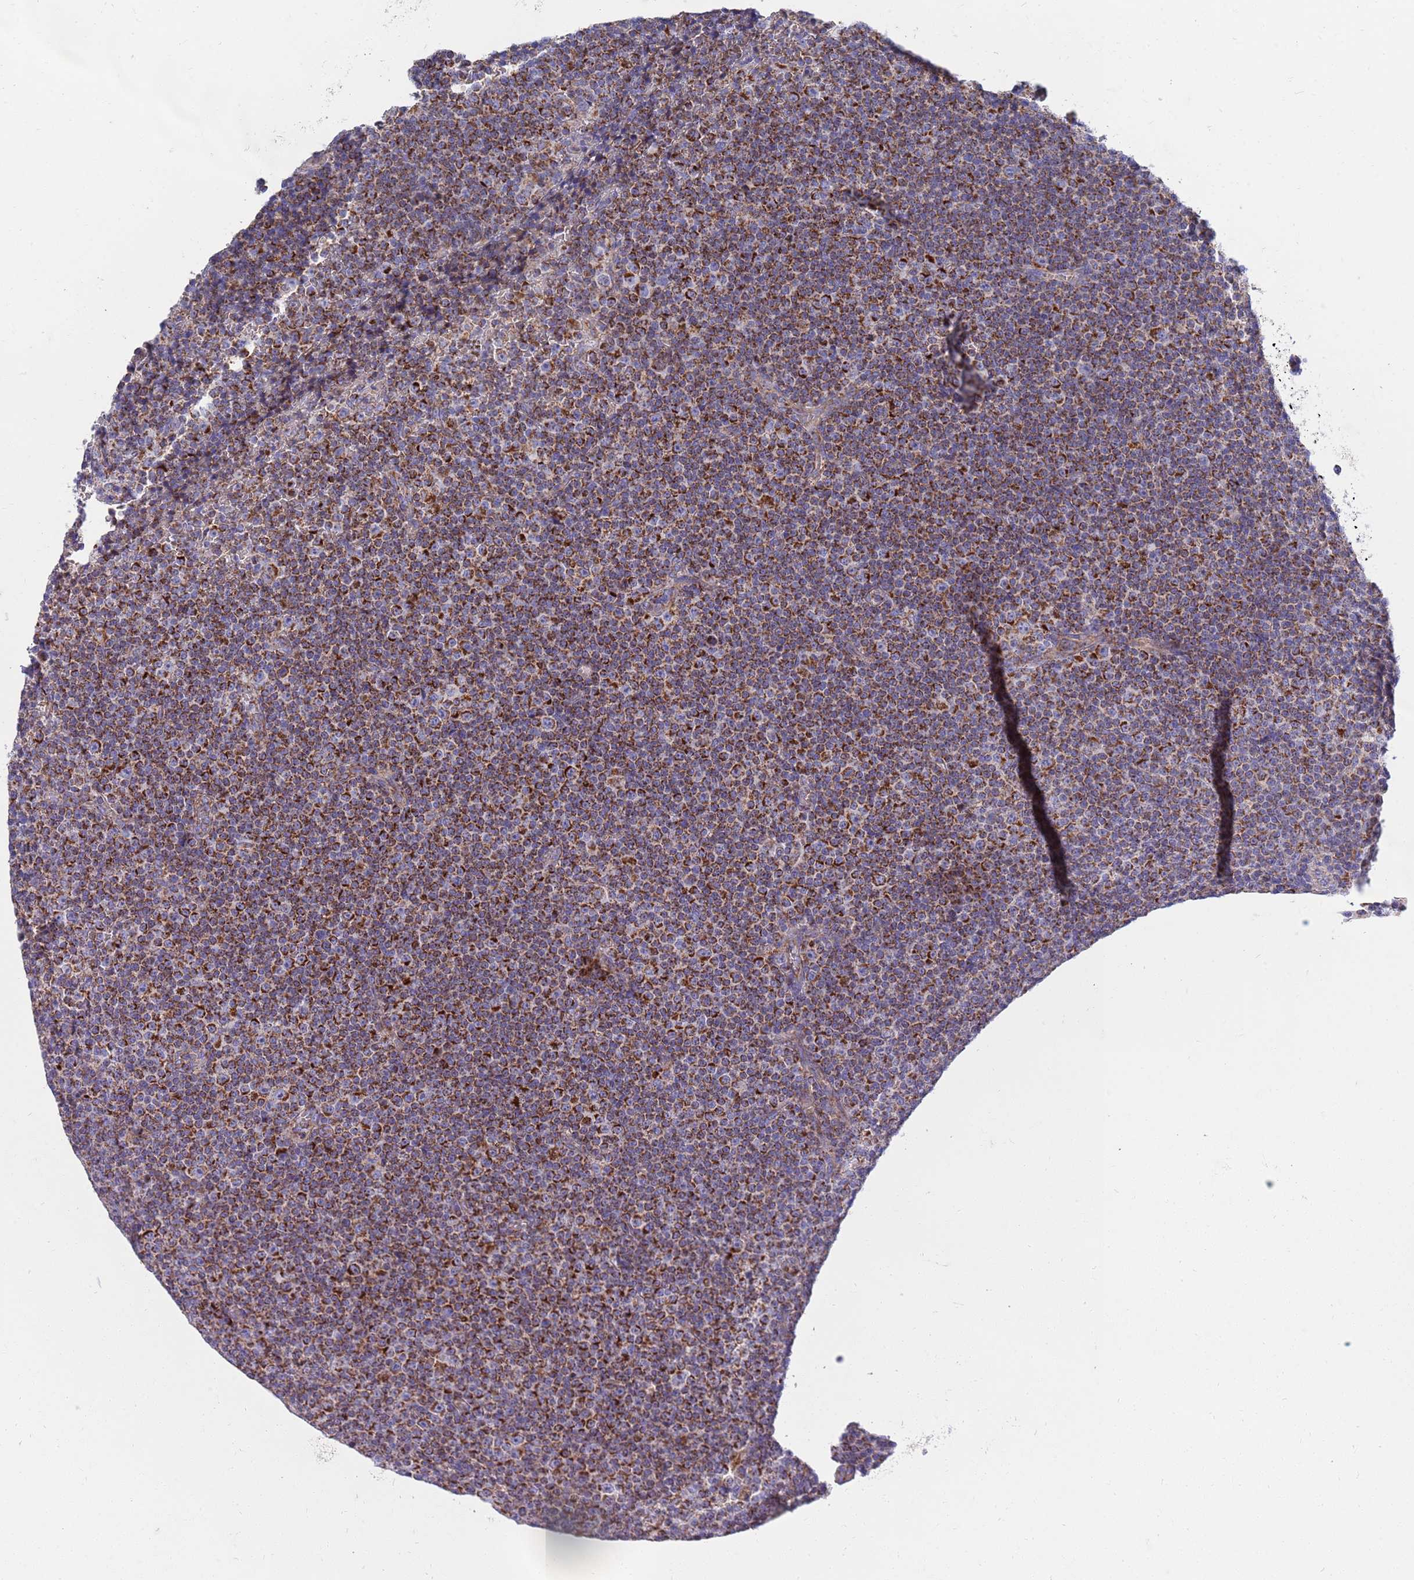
{"staining": {"intensity": "strong", "quantity": ">75%", "location": "cytoplasmic/membranous"}, "tissue": "lymphoma", "cell_type": "Tumor cells", "image_type": "cancer", "snomed": [{"axis": "morphology", "description": "Malignant lymphoma, non-Hodgkin's type, Low grade"}, {"axis": "topography", "description": "Lymph node"}], "caption": "Immunohistochemical staining of lymphoma exhibits high levels of strong cytoplasmic/membranous protein positivity in about >75% of tumor cells.", "gene": "EMC8", "patient": {"sex": "female", "age": 67}}